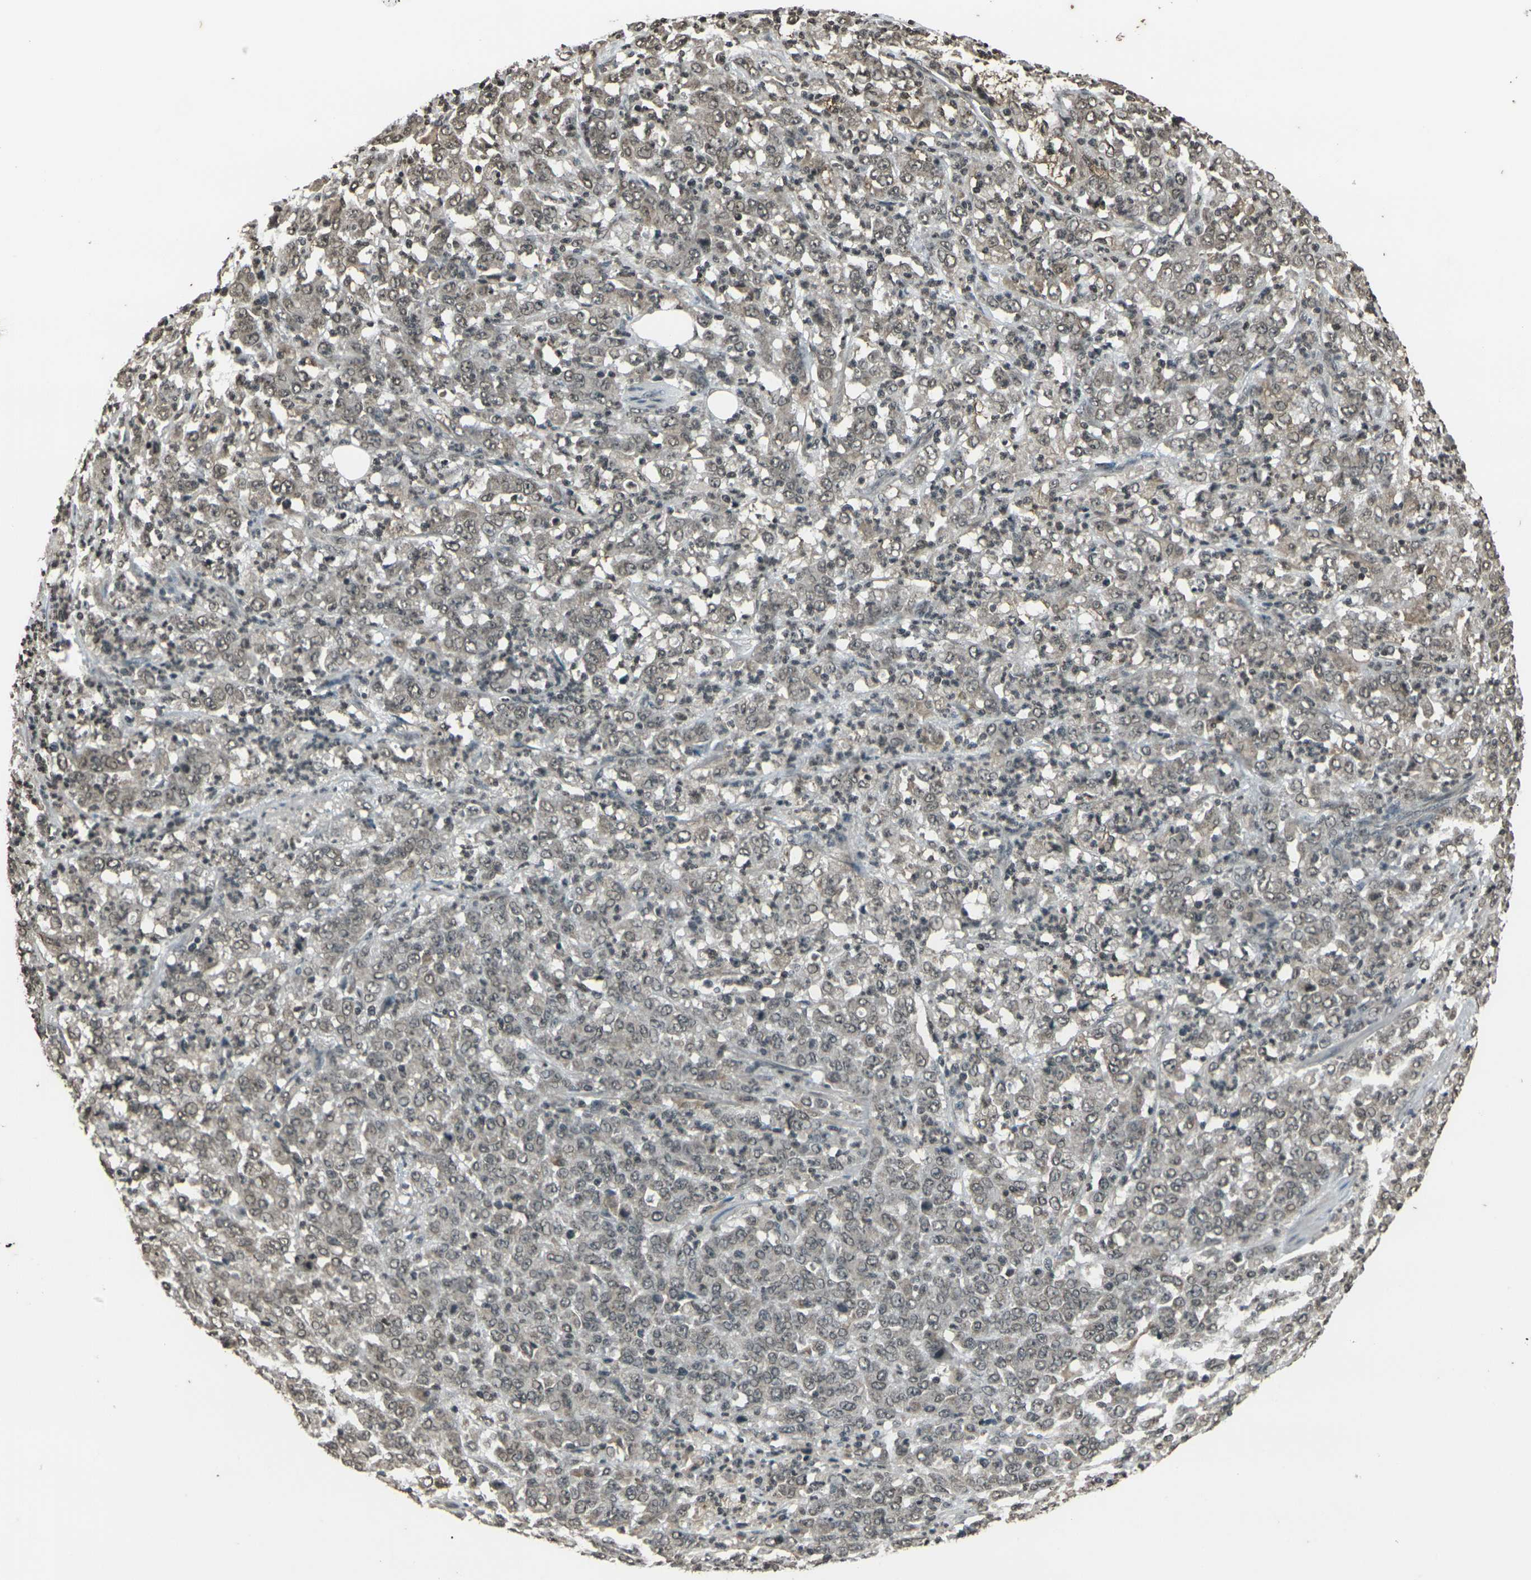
{"staining": {"intensity": "weak", "quantity": ">75%", "location": "nuclear"}, "tissue": "stomach cancer", "cell_type": "Tumor cells", "image_type": "cancer", "snomed": [{"axis": "morphology", "description": "Adenocarcinoma, NOS"}, {"axis": "topography", "description": "Stomach, lower"}], "caption": "Tumor cells show weak nuclear positivity in approximately >75% of cells in adenocarcinoma (stomach). (DAB IHC, brown staining for protein, blue staining for nuclei).", "gene": "PRPF8", "patient": {"sex": "female", "age": 71}}